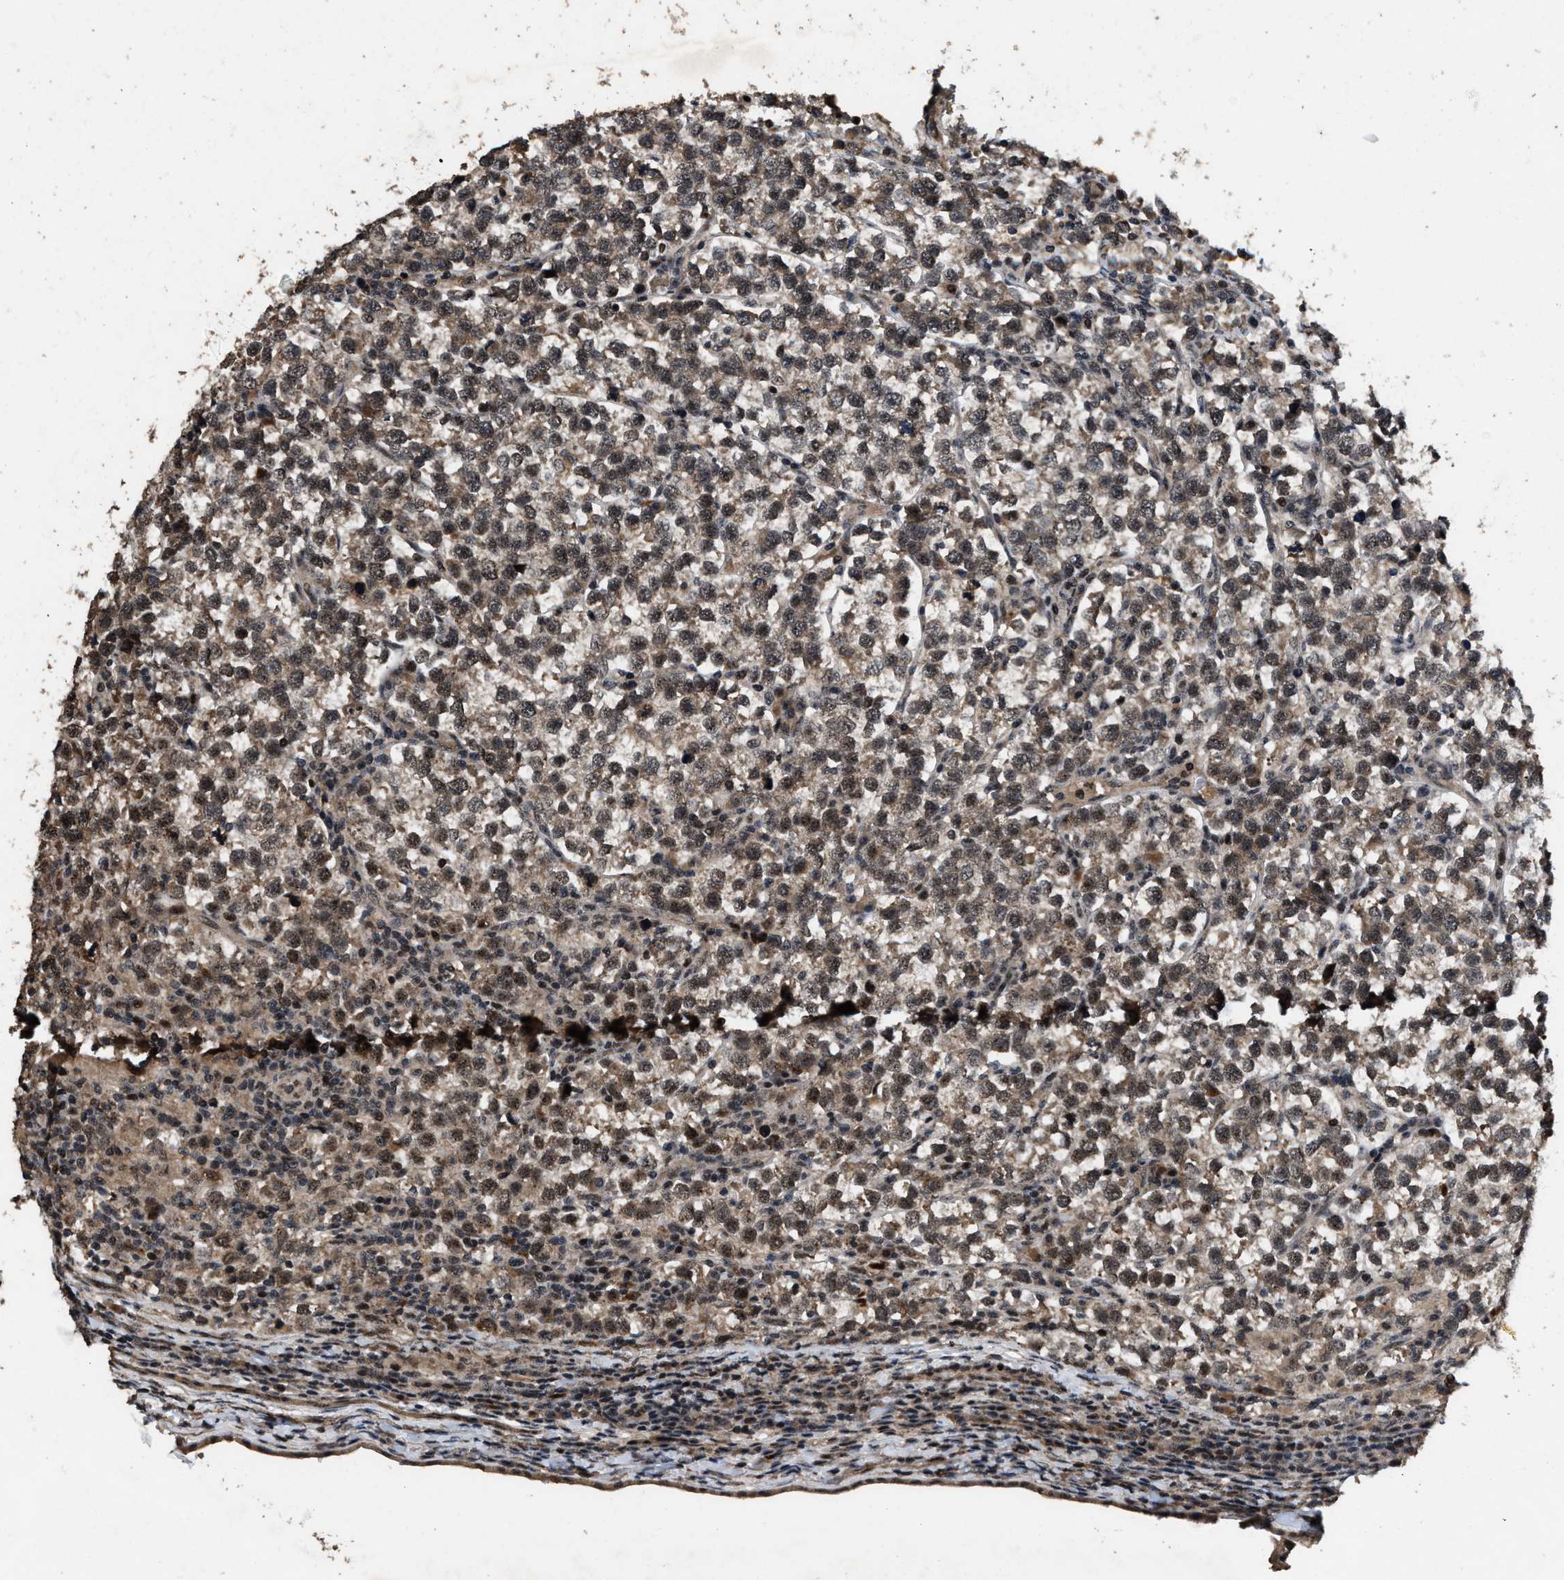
{"staining": {"intensity": "weak", "quantity": ">75%", "location": "cytoplasmic/membranous,nuclear"}, "tissue": "testis cancer", "cell_type": "Tumor cells", "image_type": "cancer", "snomed": [{"axis": "morphology", "description": "Normal tissue, NOS"}, {"axis": "morphology", "description": "Seminoma, NOS"}, {"axis": "topography", "description": "Testis"}], "caption": "A histopathology image of testis cancer (seminoma) stained for a protein exhibits weak cytoplasmic/membranous and nuclear brown staining in tumor cells. The protein is shown in brown color, while the nuclei are stained blue.", "gene": "HAUS6", "patient": {"sex": "male", "age": 43}}